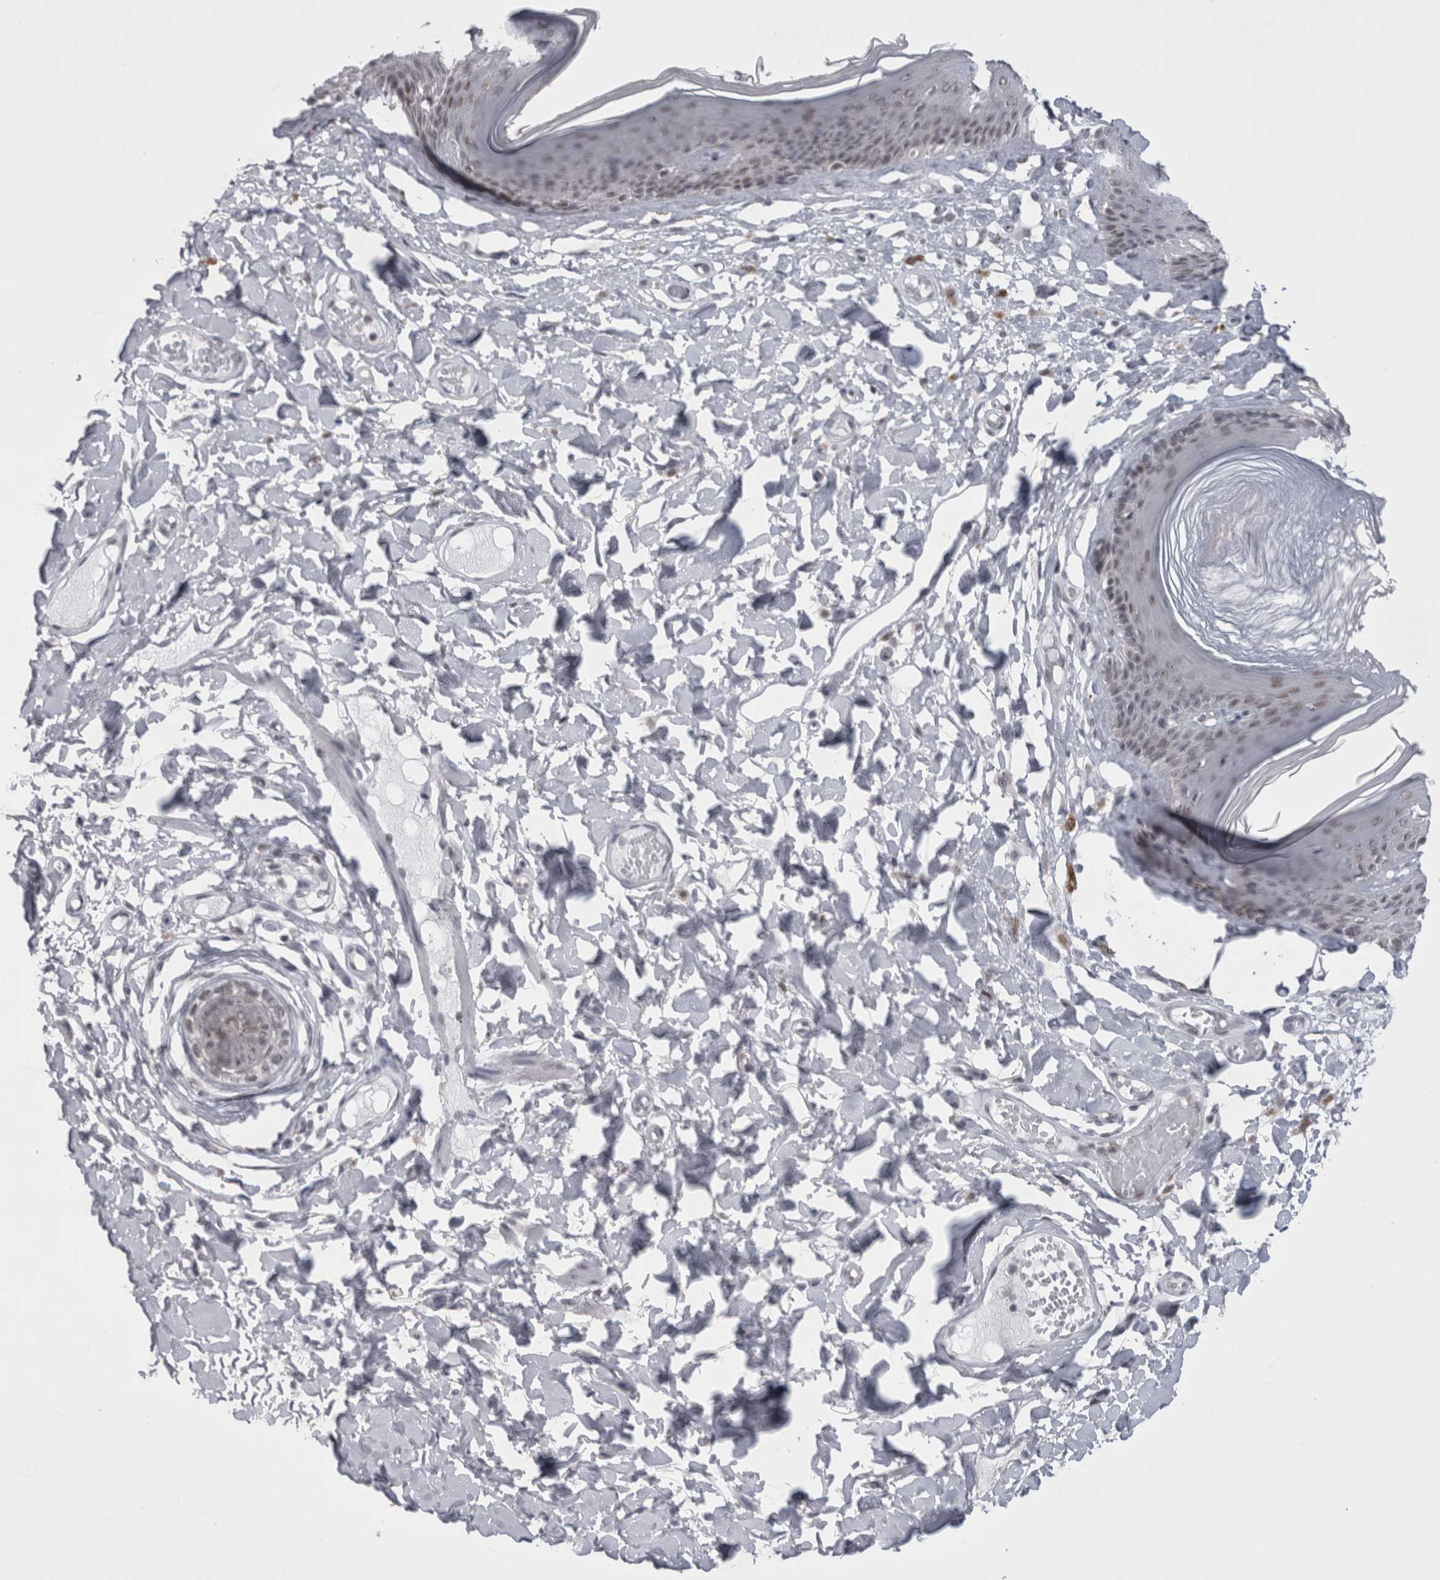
{"staining": {"intensity": "moderate", "quantity": ">75%", "location": "nuclear"}, "tissue": "skin", "cell_type": "Epidermal cells", "image_type": "normal", "snomed": [{"axis": "morphology", "description": "Normal tissue, NOS"}, {"axis": "topography", "description": "Vulva"}], "caption": "Immunohistochemical staining of normal human skin exhibits >75% levels of moderate nuclear protein expression in approximately >75% of epidermal cells.", "gene": "PSMB2", "patient": {"sex": "female", "age": 73}}